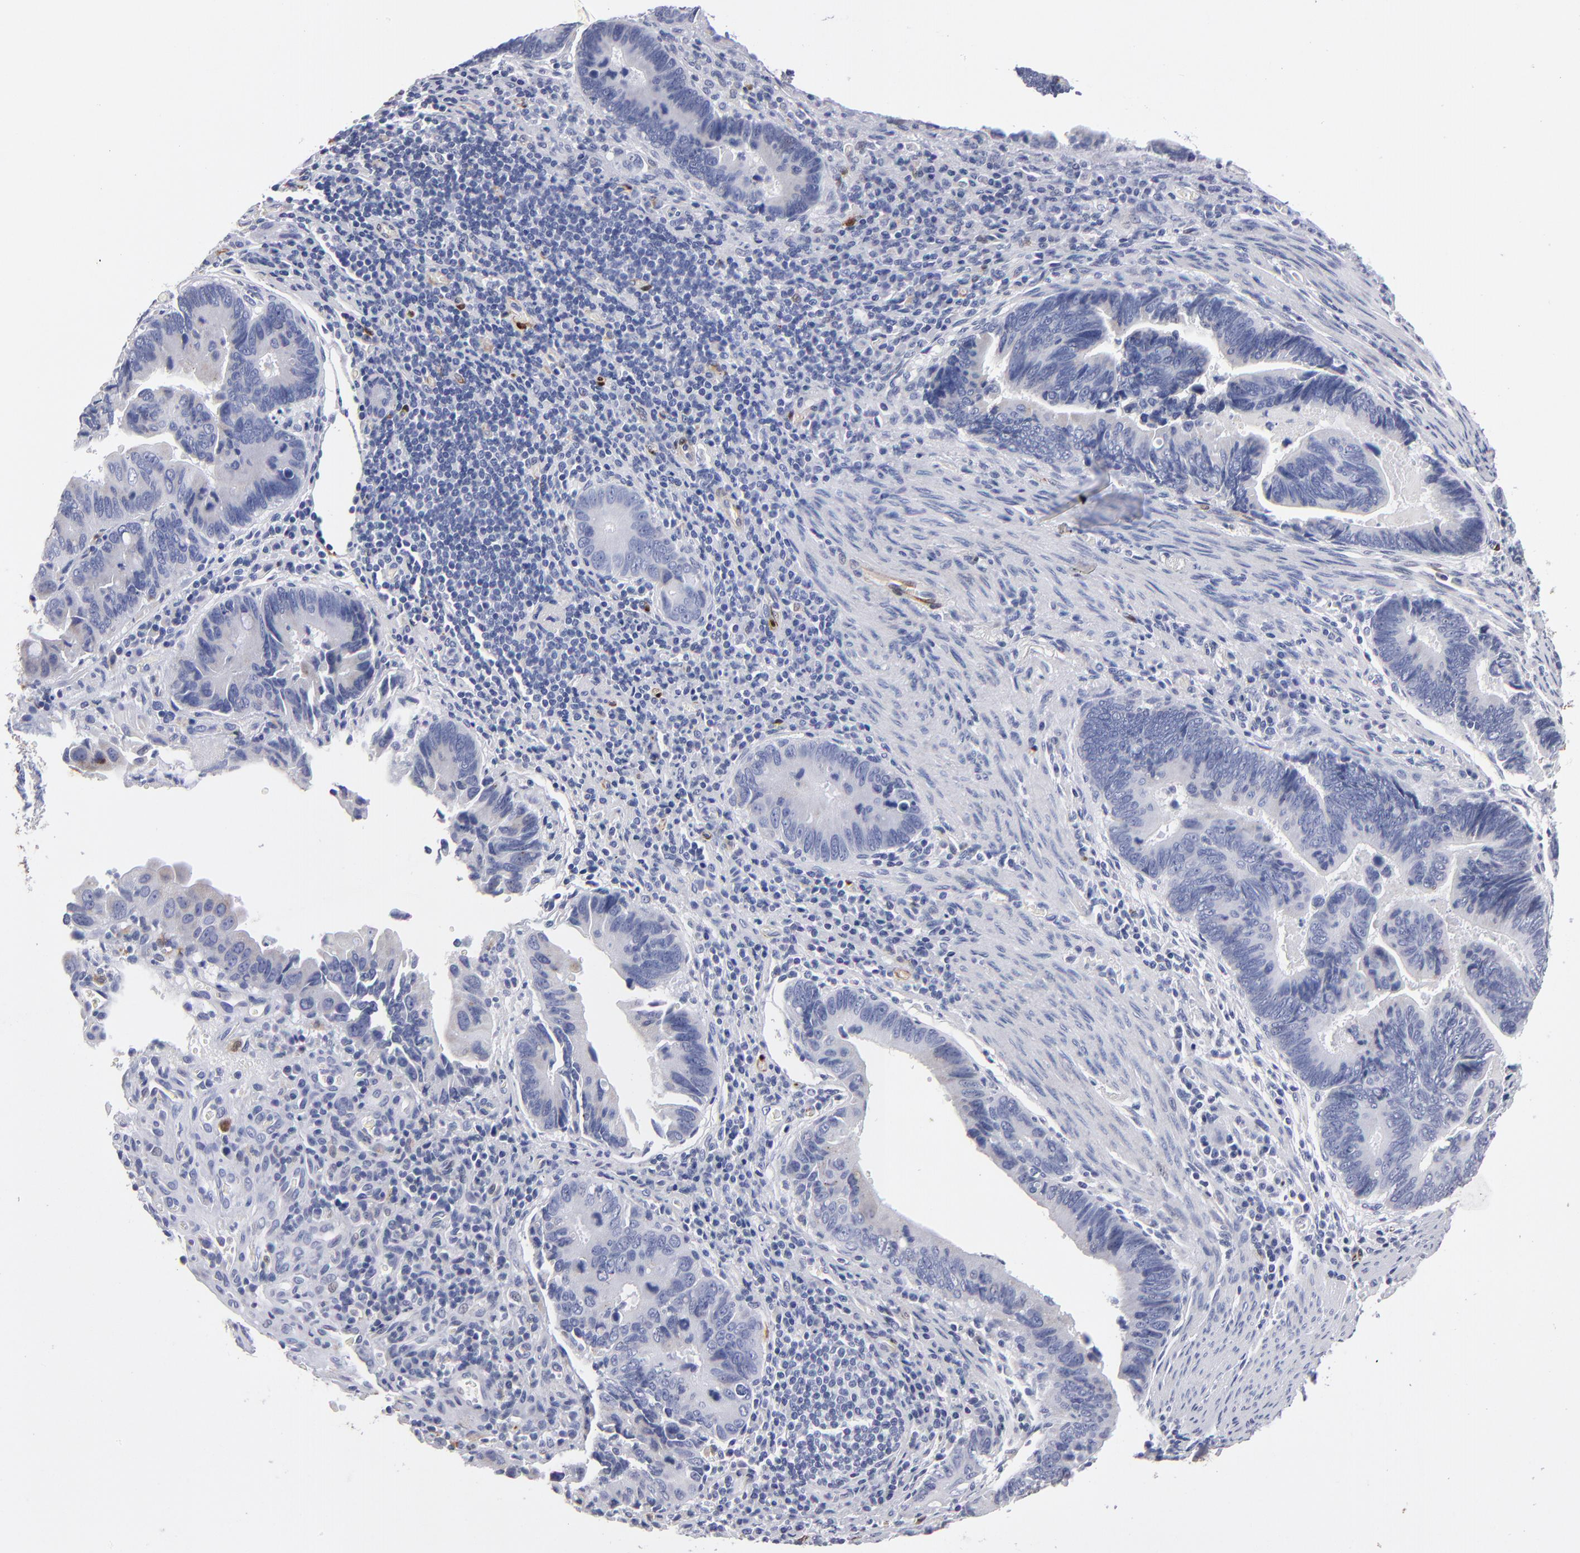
{"staining": {"intensity": "weak", "quantity": "<25%", "location": "cytoplasmic/membranous"}, "tissue": "pancreatic cancer", "cell_type": "Tumor cells", "image_type": "cancer", "snomed": [{"axis": "morphology", "description": "Adenocarcinoma, NOS"}, {"axis": "topography", "description": "Pancreas"}], "caption": "High magnification brightfield microscopy of pancreatic adenocarcinoma stained with DAB (3,3'-diaminobenzidine) (brown) and counterstained with hematoxylin (blue): tumor cells show no significant positivity.", "gene": "FABP4", "patient": {"sex": "female", "age": 70}}